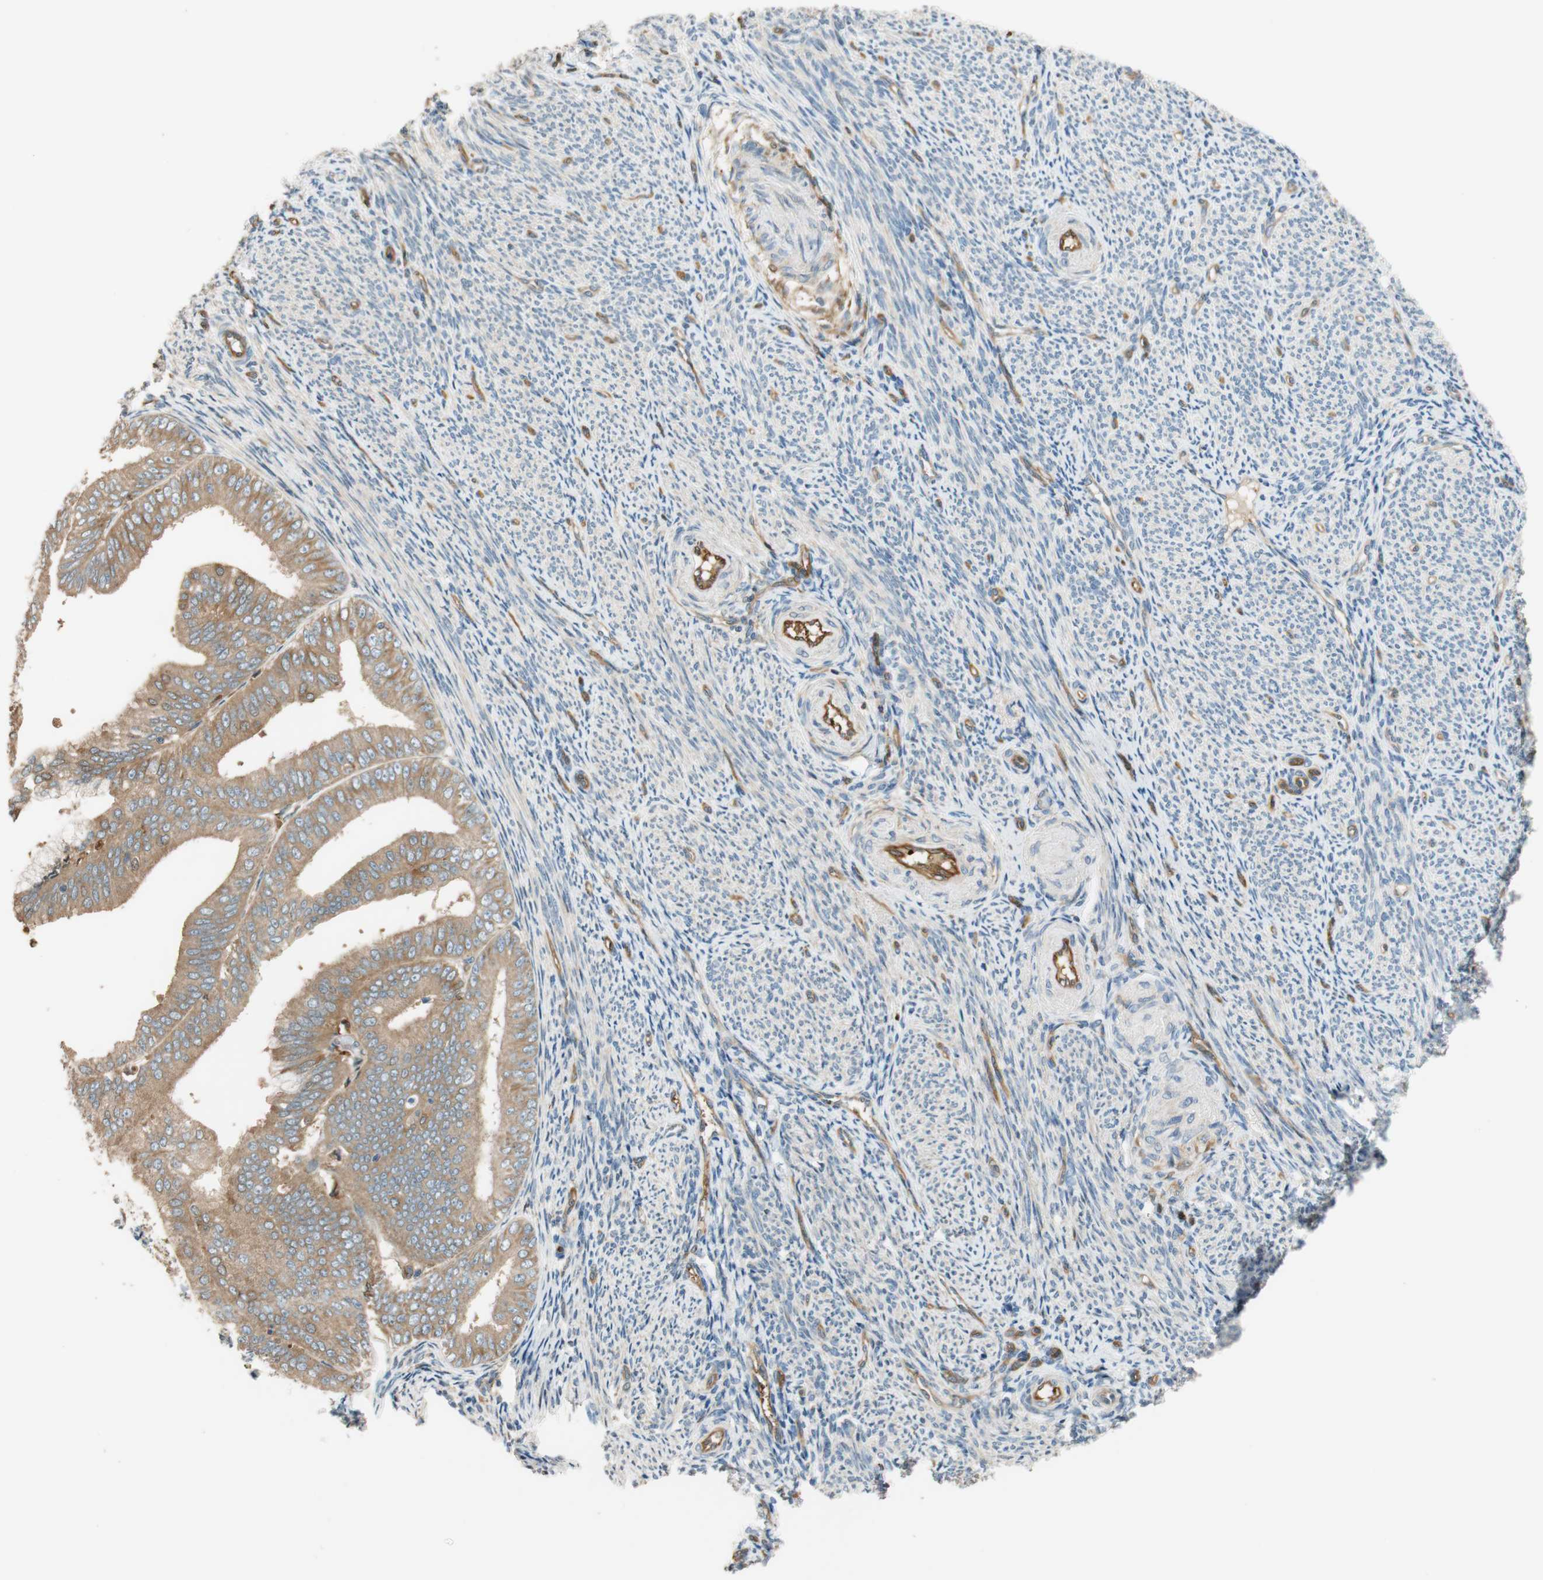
{"staining": {"intensity": "moderate", "quantity": ">75%", "location": "cytoplasmic/membranous"}, "tissue": "endometrial cancer", "cell_type": "Tumor cells", "image_type": "cancer", "snomed": [{"axis": "morphology", "description": "Adenocarcinoma, NOS"}, {"axis": "topography", "description": "Endometrium"}], "caption": "This is a photomicrograph of immunohistochemistry (IHC) staining of adenocarcinoma (endometrial), which shows moderate expression in the cytoplasmic/membranous of tumor cells.", "gene": "PARP14", "patient": {"sex": "female", "age": 63}}